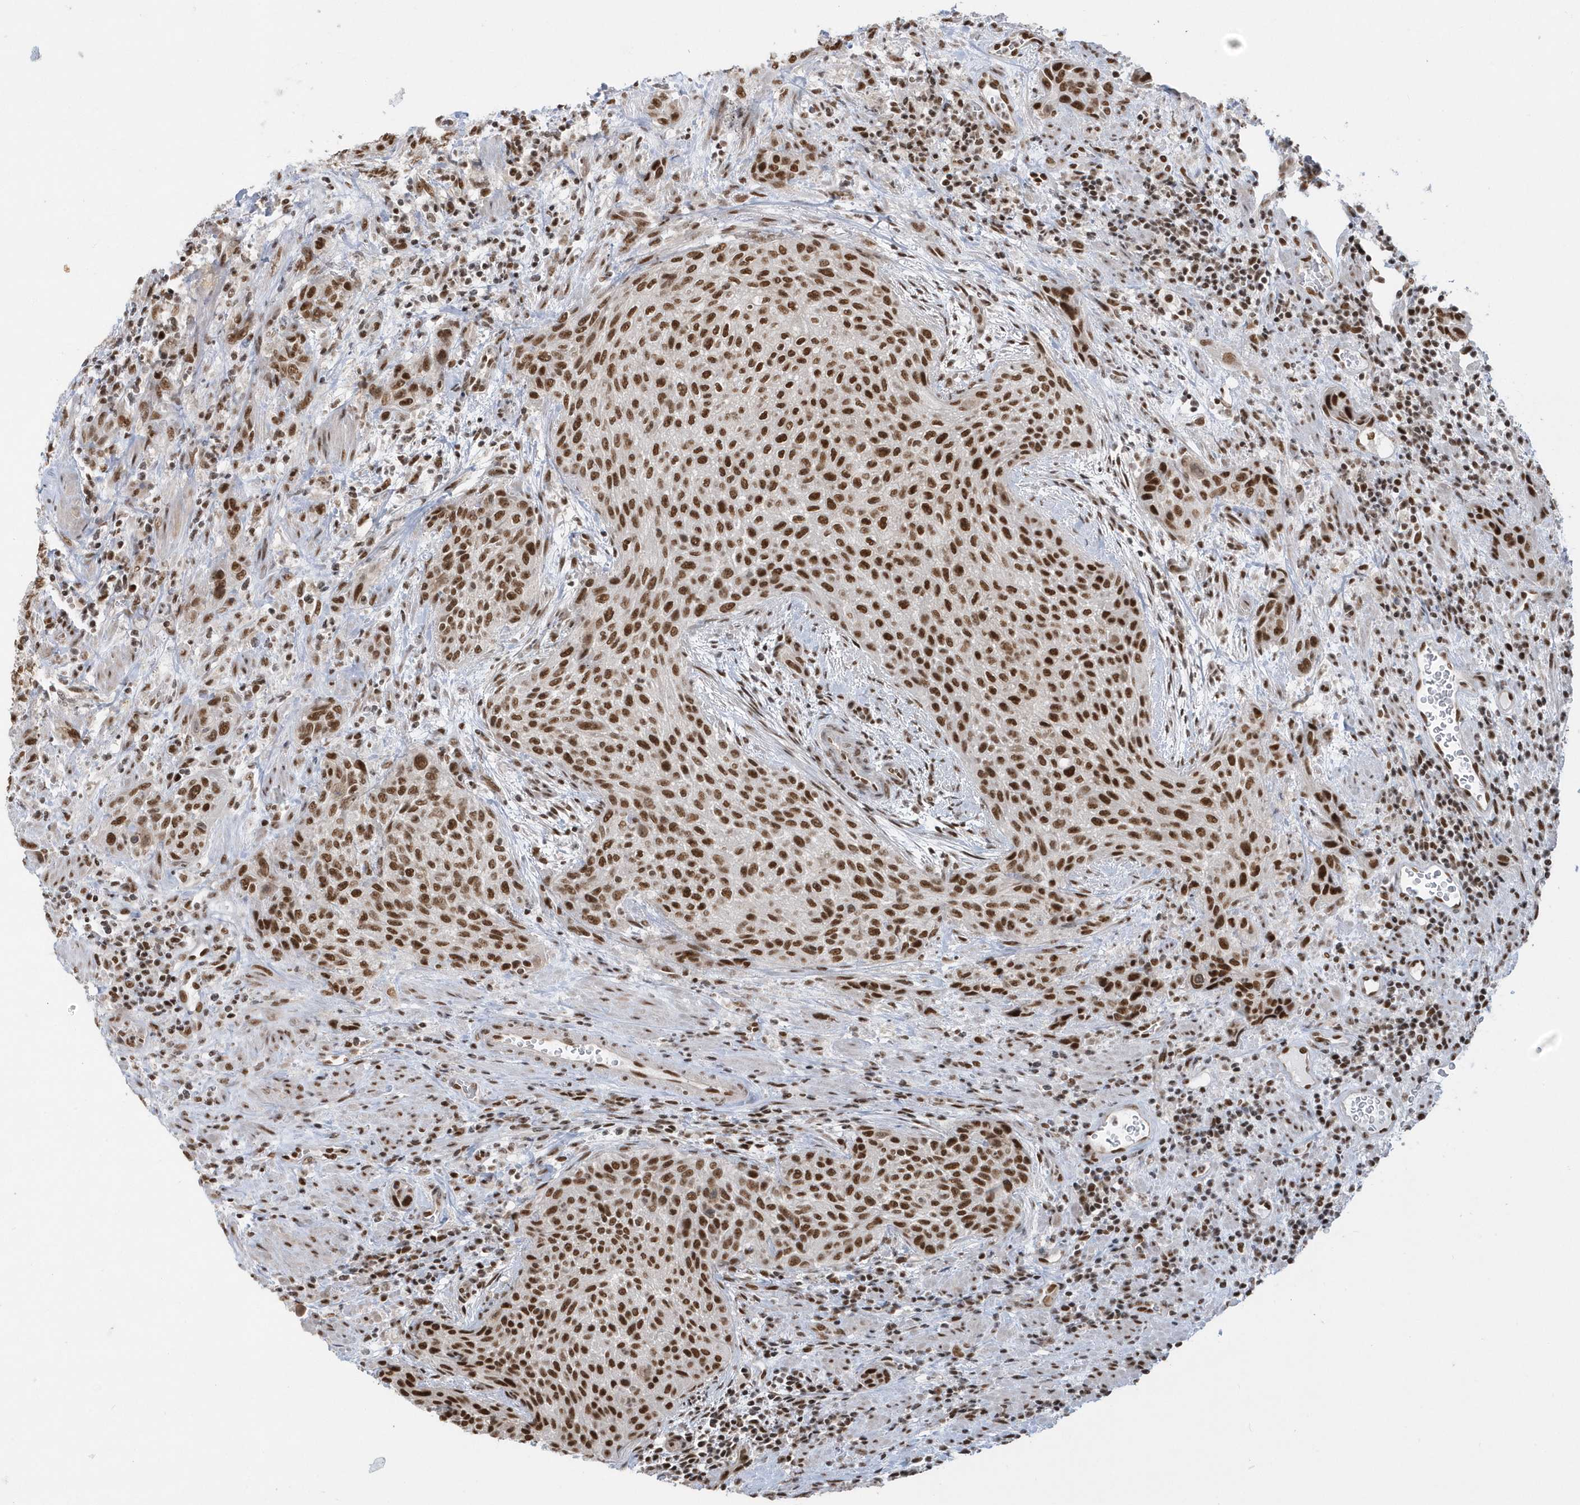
{"staining": {"intensity": "strong", "quantity": ">75%", "location": "nuclear"}, "tissue": "urothelial cancer", "cell_type": "Tumor cells", "image_type": "cancer", "snomed": [{"axis": "morphology", "description": "Urothelial carcinoma, High grade"}, {"axis": "topography", "description": "Urinary bladder"}], "caption": "This is a histology image of immunohistochemistry staining of urothelial carcinoma (high-grade), which shows strong expression in the nuclear of tumor cells.", "gene": "SEPHS1", "patient": {"sex": "male", "age": 35}}